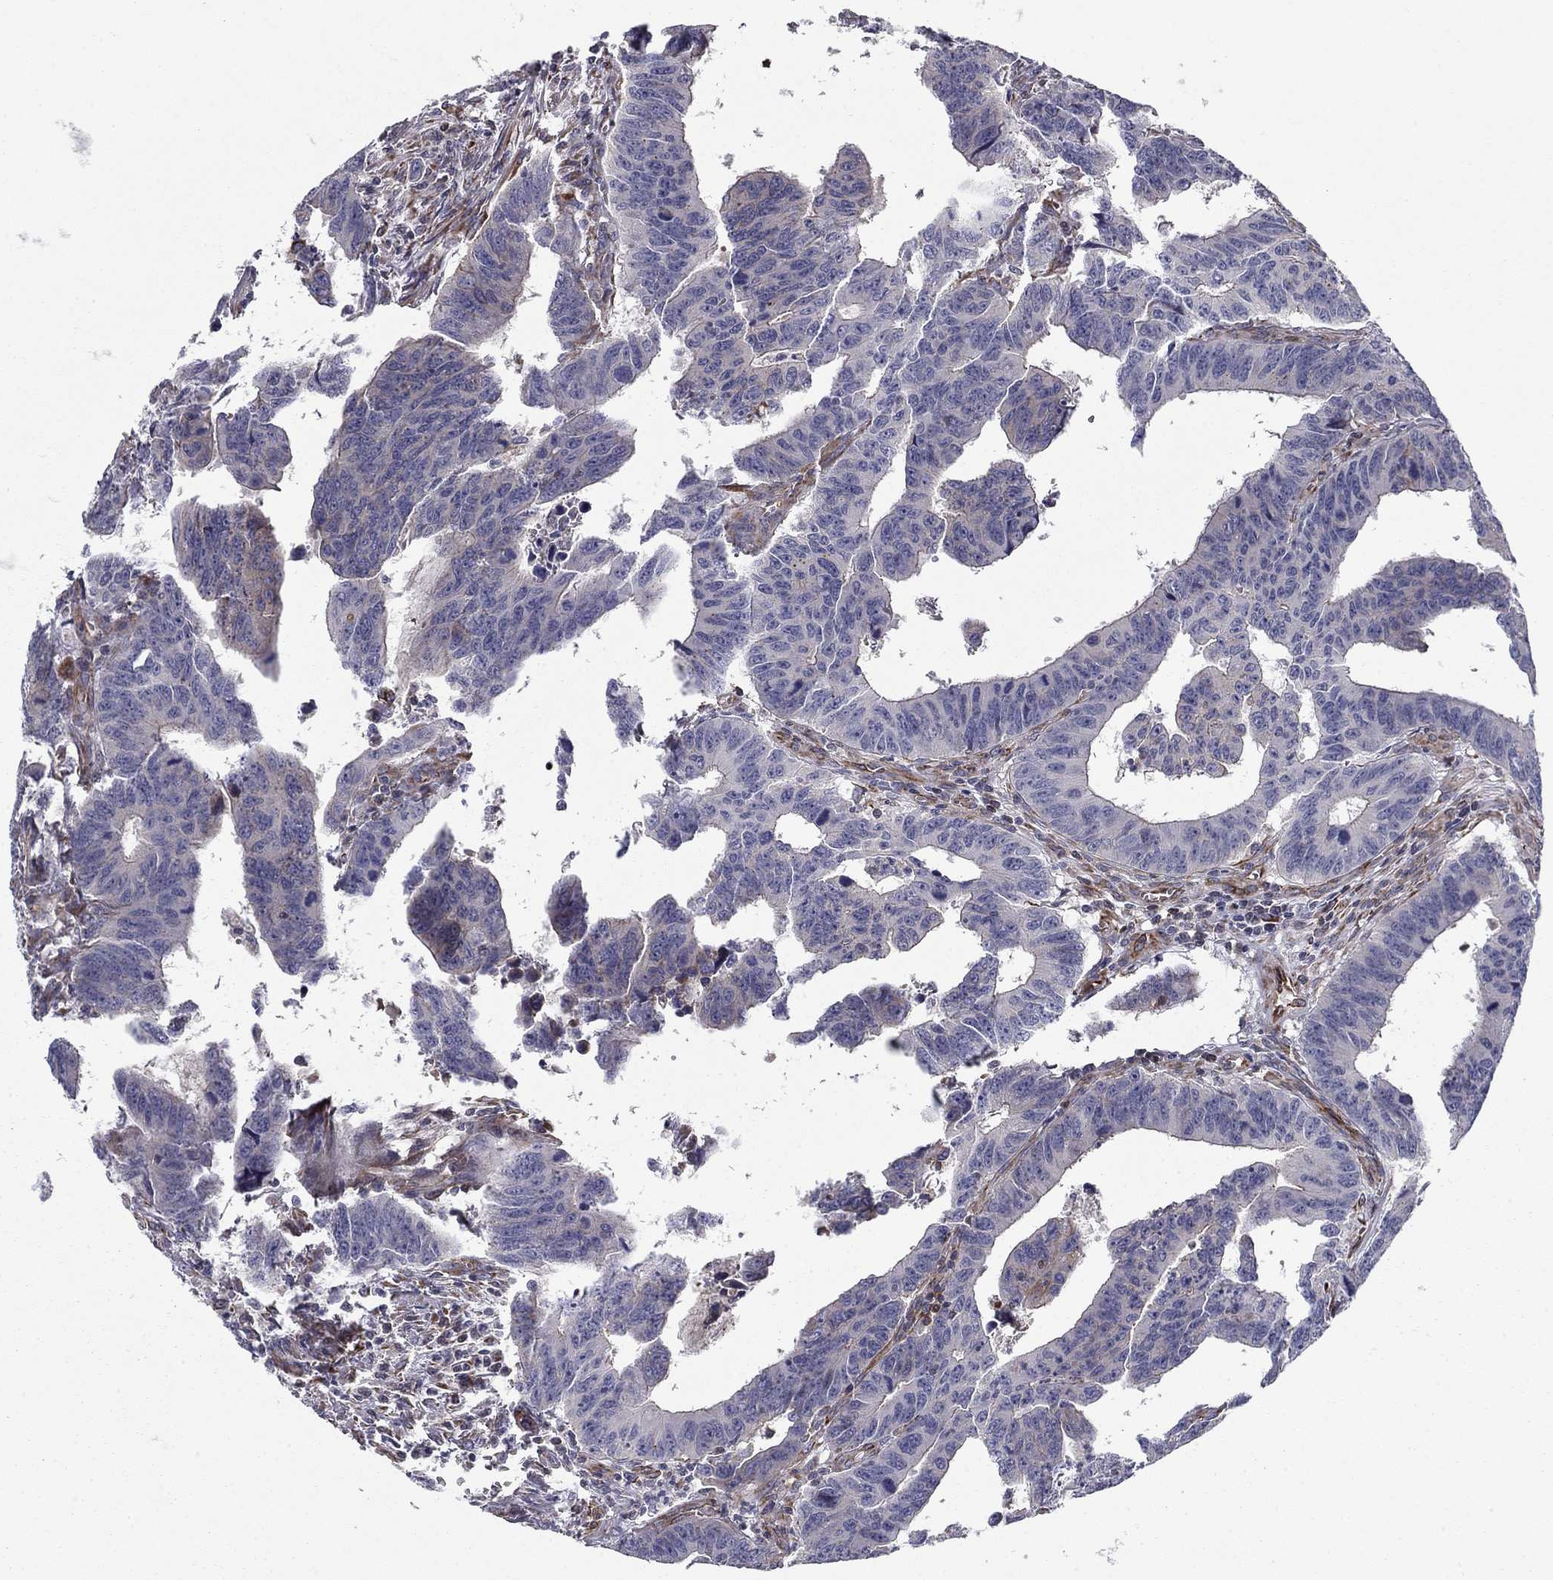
{"staining": {"intensity": "negative", "quantity": "none", "location": "none"}, "tissue": "colorectal cancer", "cell_type": "Tumor cells", "image_type": "cancer", "snomed": [{"axis": "morphology", "description": "Adenocarcinoma, NOS"}, {"axis": "topography", "description": "Appendix"}, {"axis": "topography", "description": "Colon"}, {"axis": "topography", "description": "Cecum"}, {"axis": "topography", "description": "Colon asc"}], "caption": "Human adenocarcinoma (colorectal) stained for a protein using immunohistochemistry (IHC) displays no positivity in tumor cells.", "gene": "CLSTN1", "patient": {"sex": "female", "age": 85}}